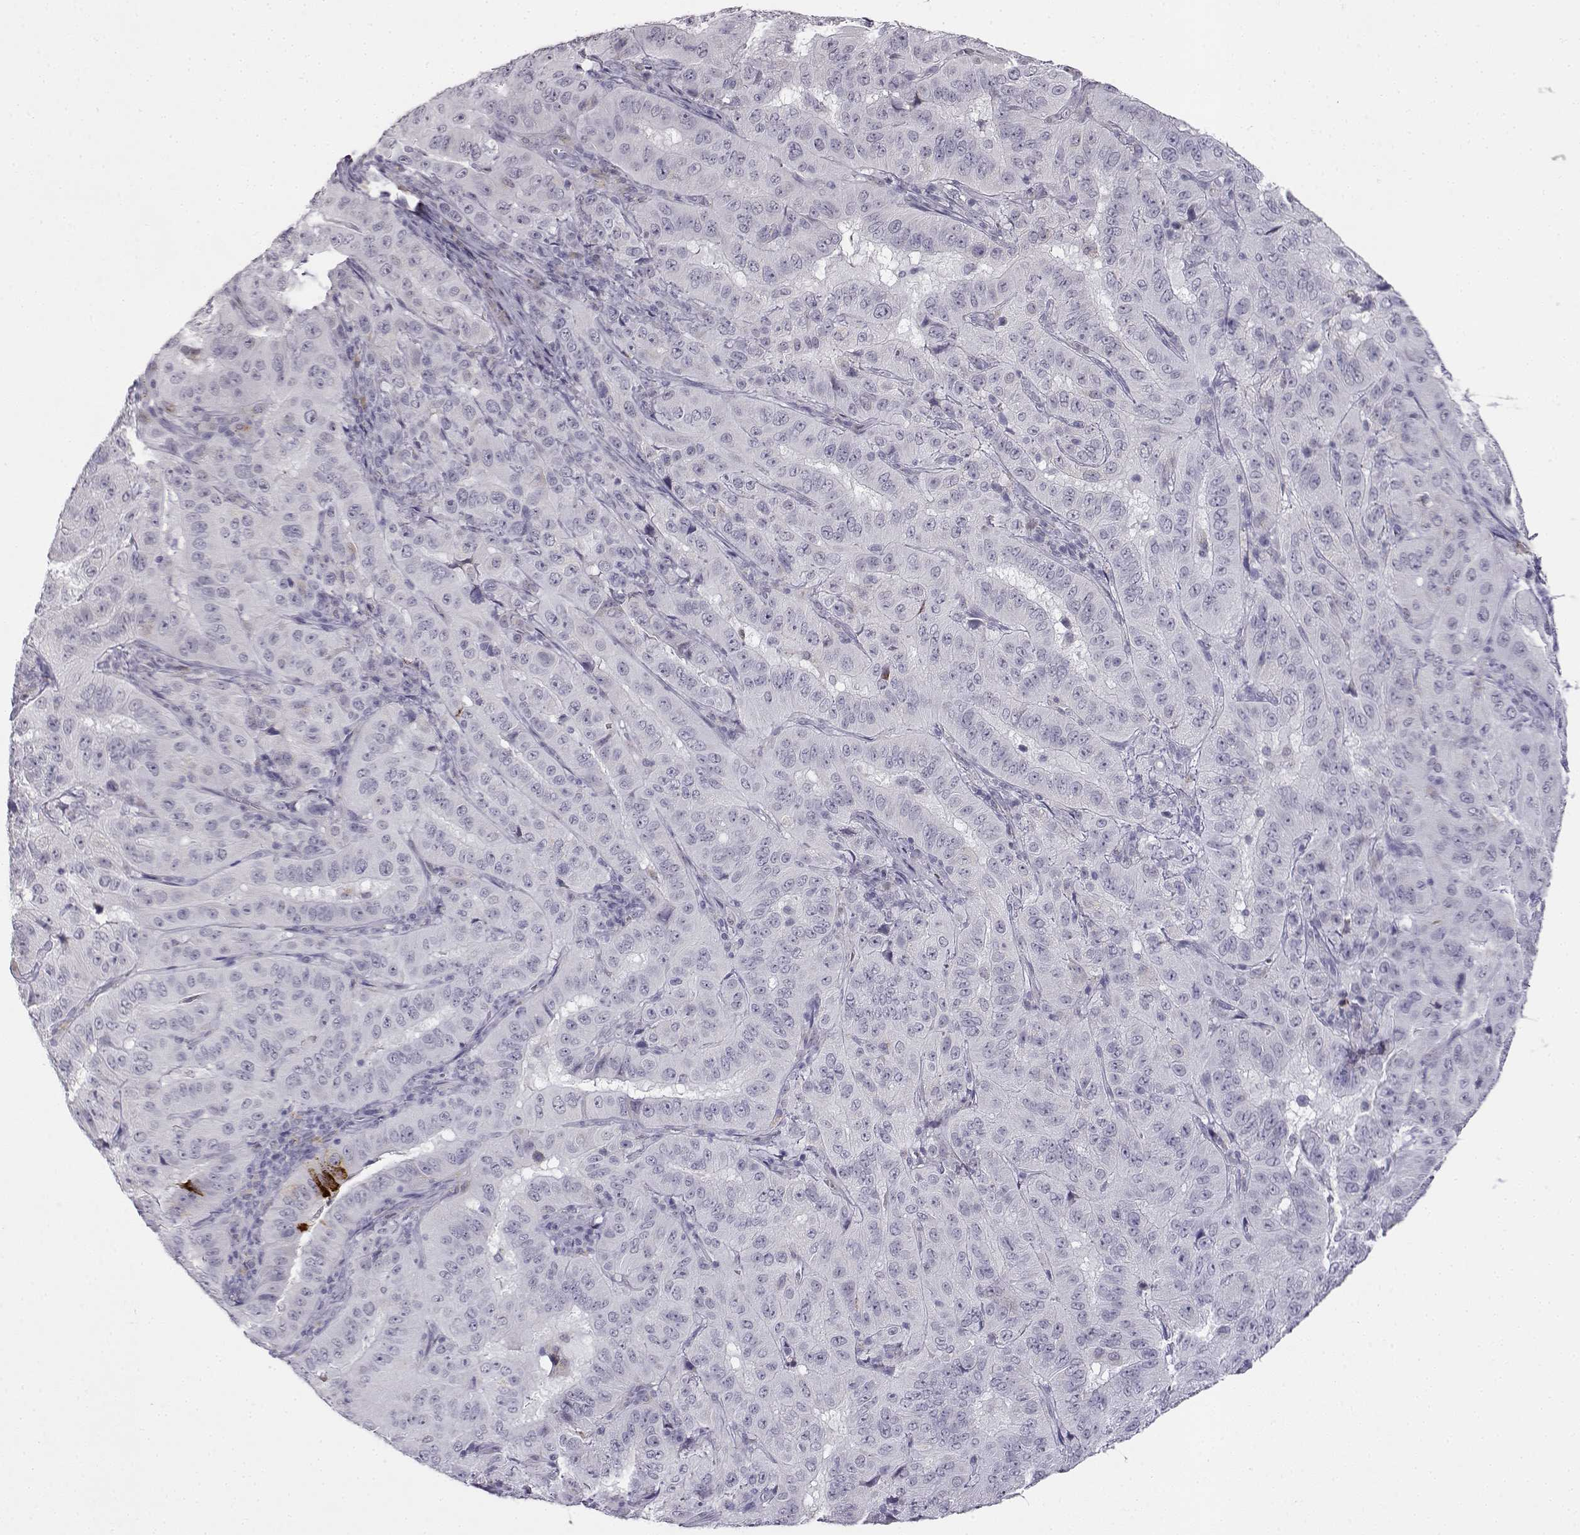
{"staining": {"intensity": "negative", "quantity": "none", "location": "none"}, "tissue": "pancreatic cancer", "cell_type": "Tumor cells", "image_type": "cancer", "snomed": [{"axis": "morphology", "description": "Adenocarcinoma, NOS"}, {"axis": "topography", "description": "Pancreas"}], "caption": "Immunohistochemical staining of adenocarcinoma (pancreatic) shows no significant positivity in tumor cells. (Immunohistochemistry (ihc), brightfield microscopy, high magnification).", "gene": "VGF", "patient": {"sex": "male", "age": 63}}